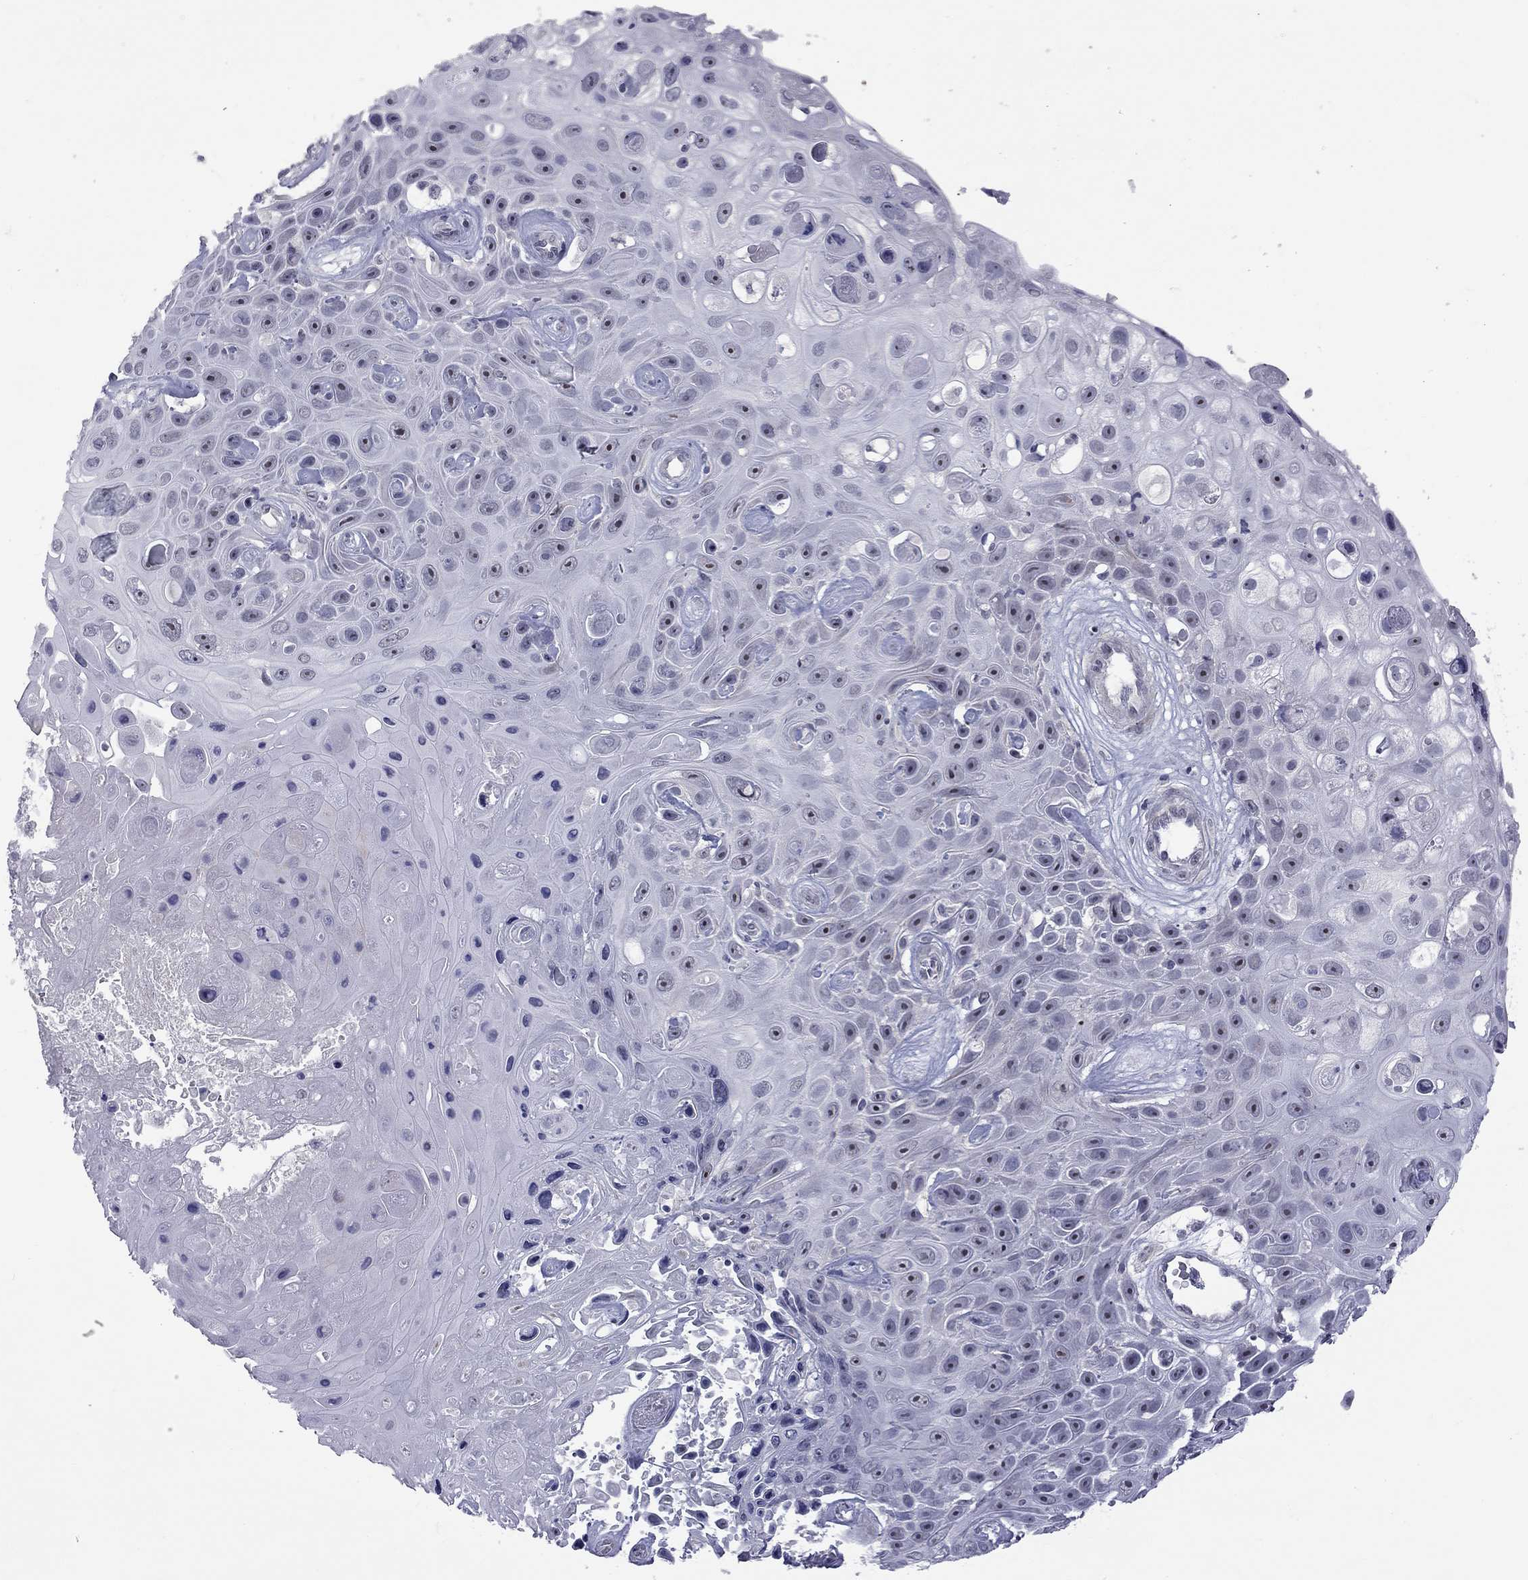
{"staining": {"intensity": "moderate", "quantity": "<25%", "location": "nuclear"}, "tissue": "skin cancer", "cell_type": "Tumor cells", "image_type": "cancer", "snomed": [{"axis": "morphology", "description": "Squamous cell carcinoma, NOS"}, {"axis": "topography", "description": "Skin"}], "caption": "Skin cancer stained with DAB (3,3'-diaminobenzidine) immunohistochemistry (IHC) exhibits low levels of moderate nuclear expression in about <25% of tumor cells.", "gene": "GSG1L", "patient": {"sex": "male", "age": 82}}